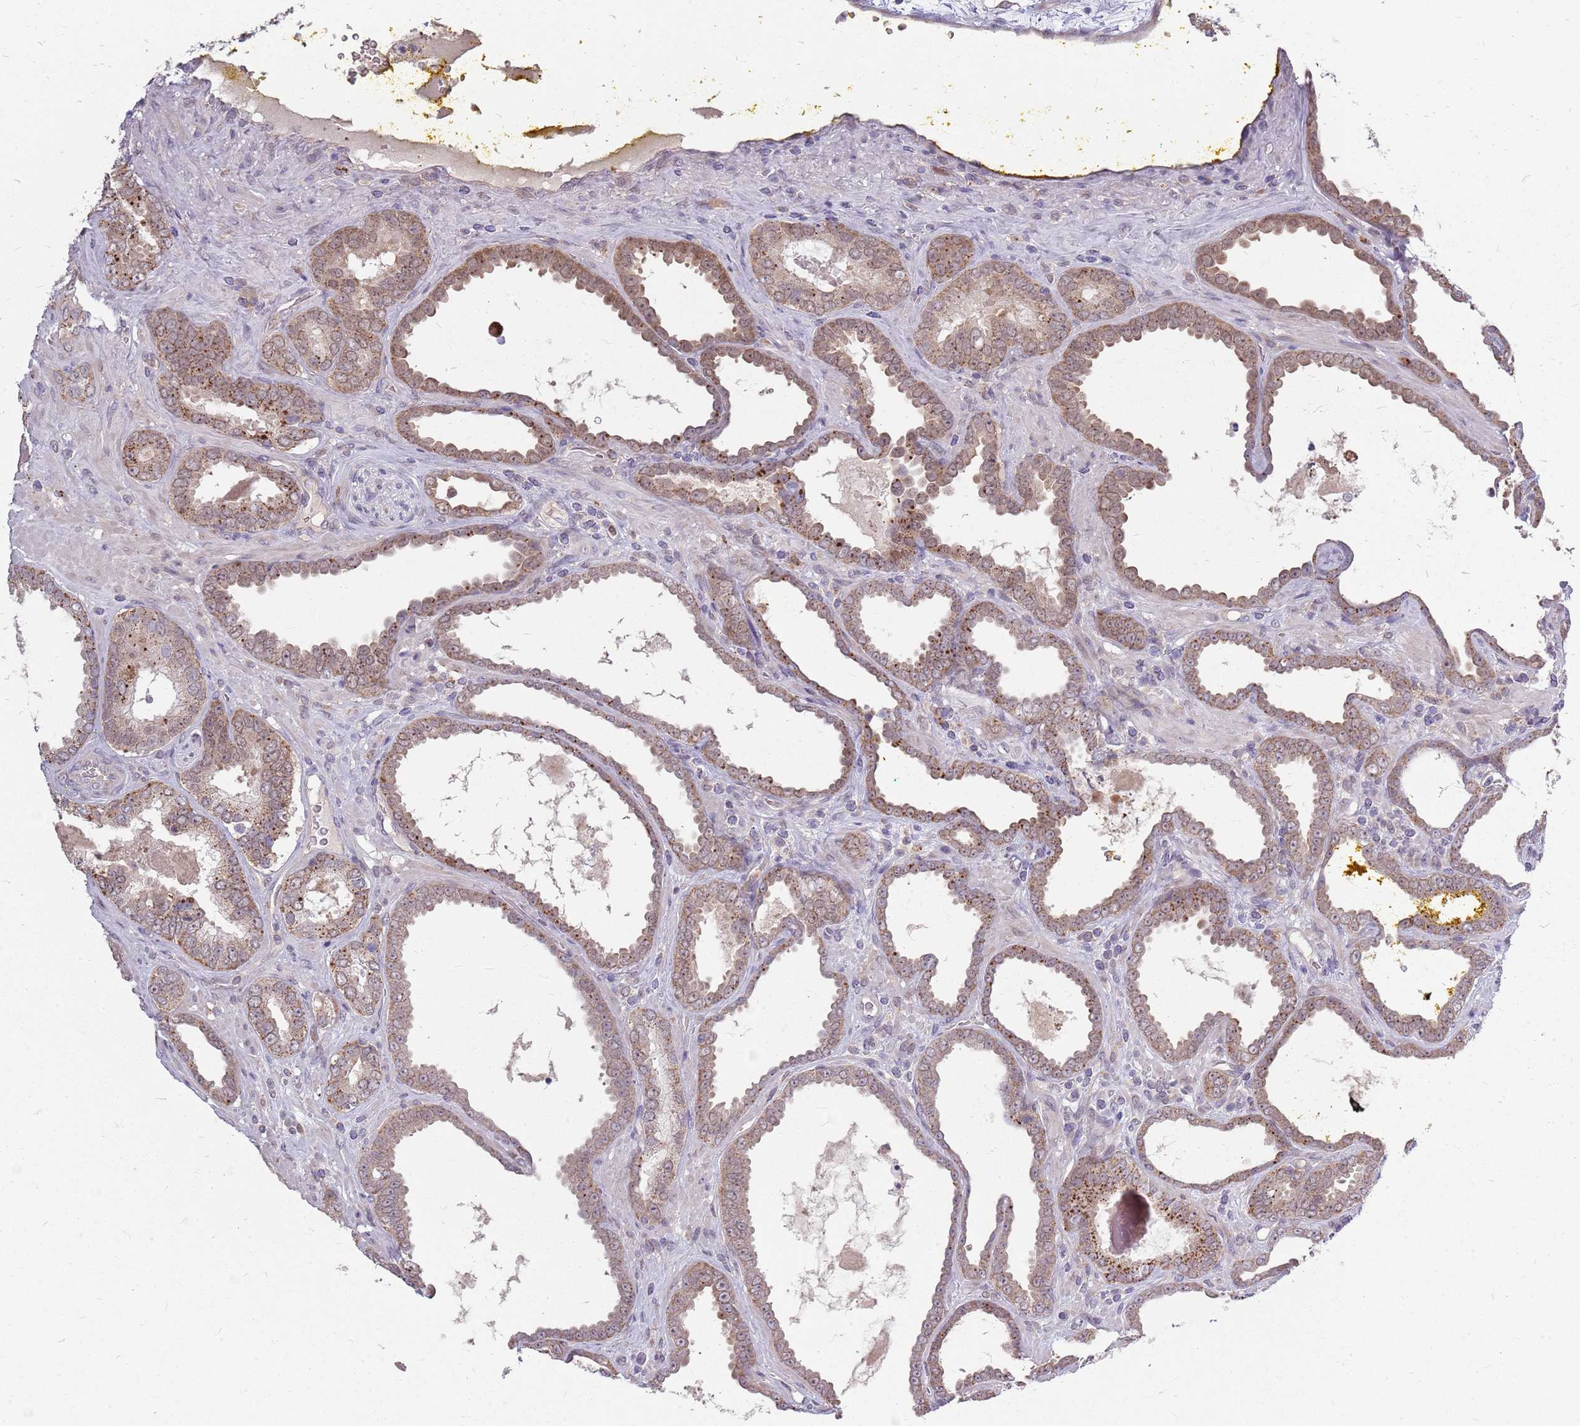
{"staining": {"intensity": "moderate", "quantity": ">75%", "location": "cytoplasmic/membranous"}, "tissue": "prostate cancer", "cell_type": "Tumor cells", "image_type": "cancer", "snomed": [{"axis": "morphology", "description": "Adenocarcinoma, High grade"}, {"axis": "topography", "description": "Prostate"}], "caption": "Moderate cytoplasmic/membranous positivity is appreciated in about >75% of tumor cells in prostate cancer.", "gene": "PPP1R27", "patient": {"sex": "male", "age": 72}}